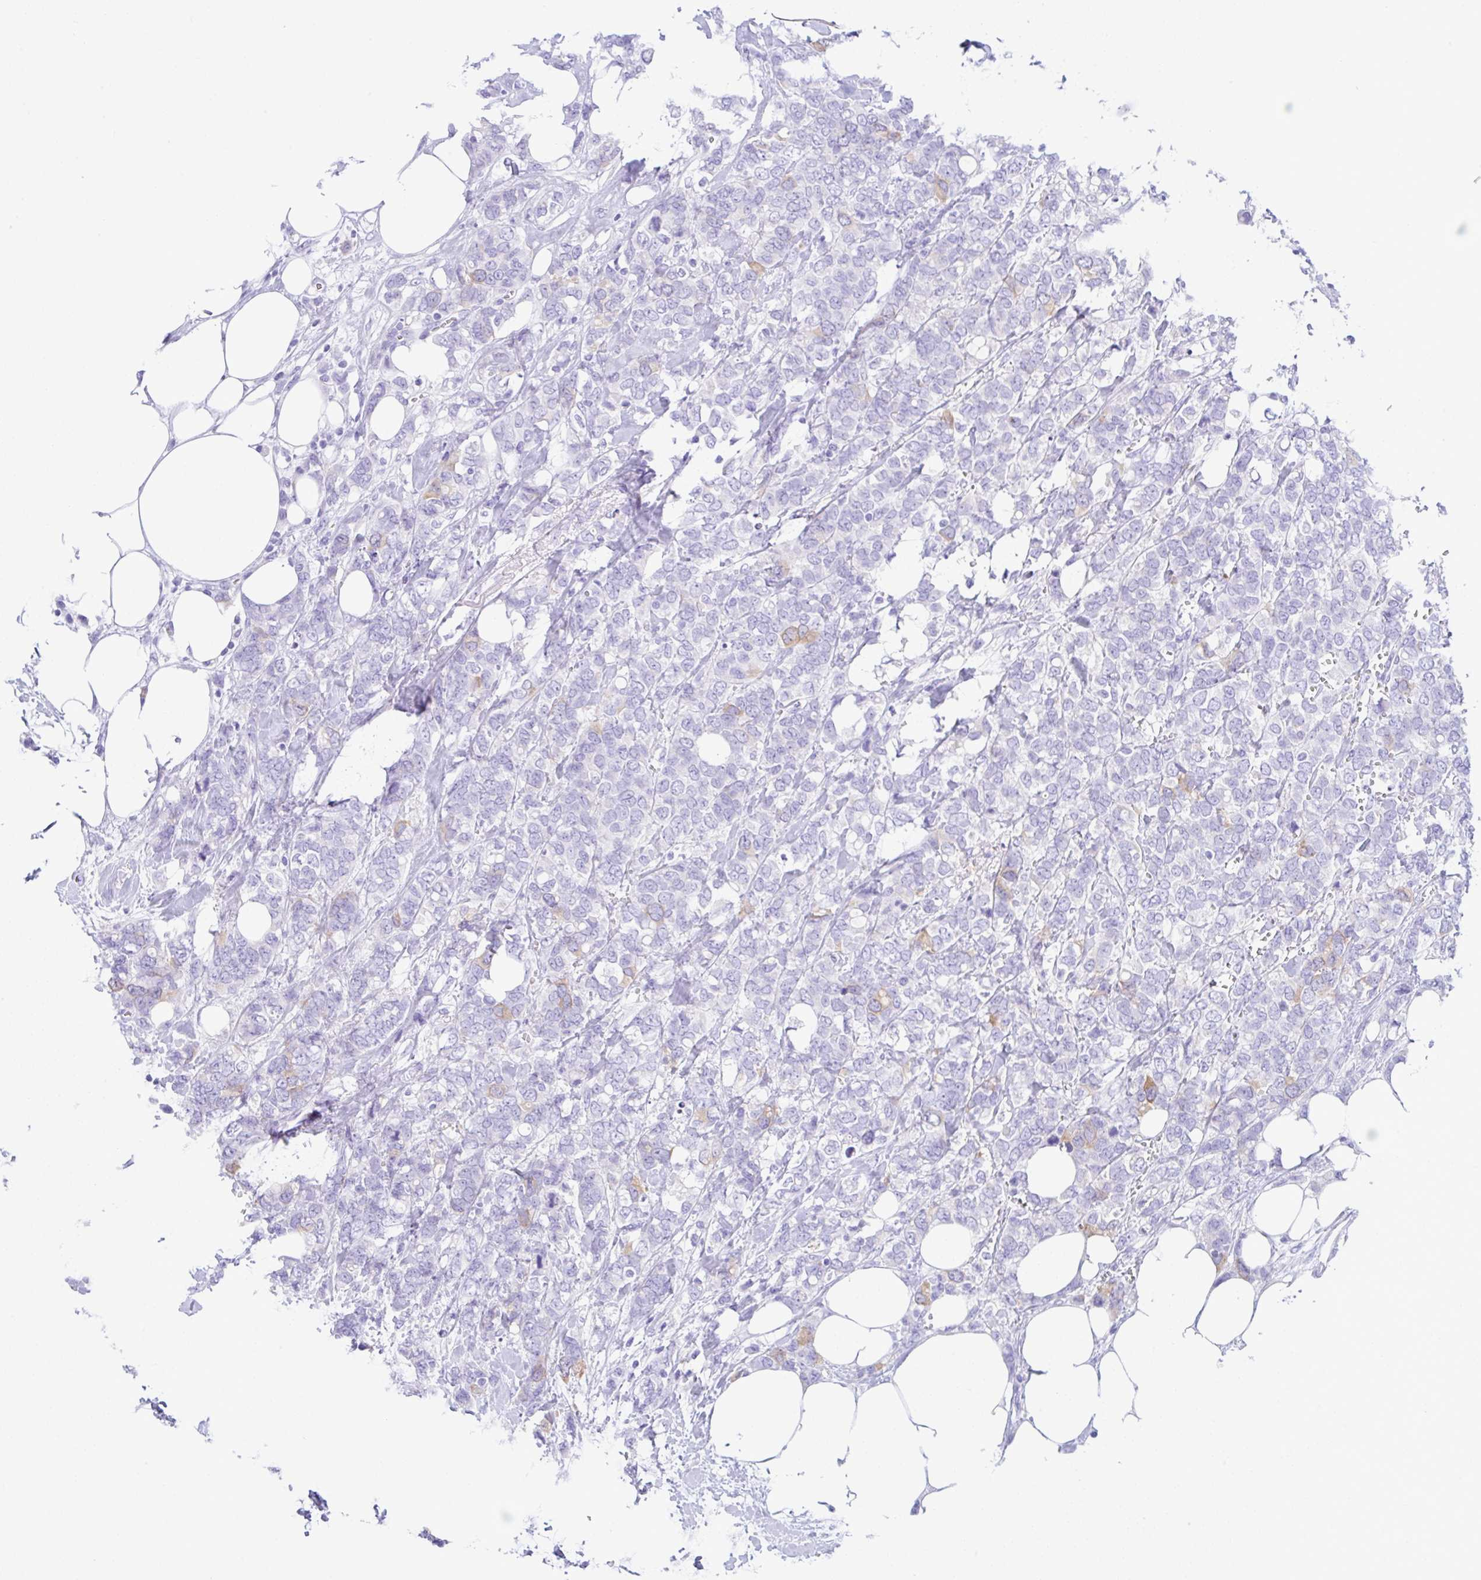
{"staining": {"intensity": "weak", "quantity": "<25%", "location": "cytoplasmic/membranous"}, "tissue": "breast cancer", "cell_type": "Tumor cells", "image_type": "cancer", "snomed": [{"axis": "morphology", "description": "Lobular carcinoma"}, {"axis": "topography", "description": "Breast"}], "caption": "The immunohistochemistry (IHC) histopathology image has no significant staining in tumor cells of breast cancer (lobular carcinoma) tissue.", "gene": "RRM2", "patient": {"sex": "female", "age": 91}}